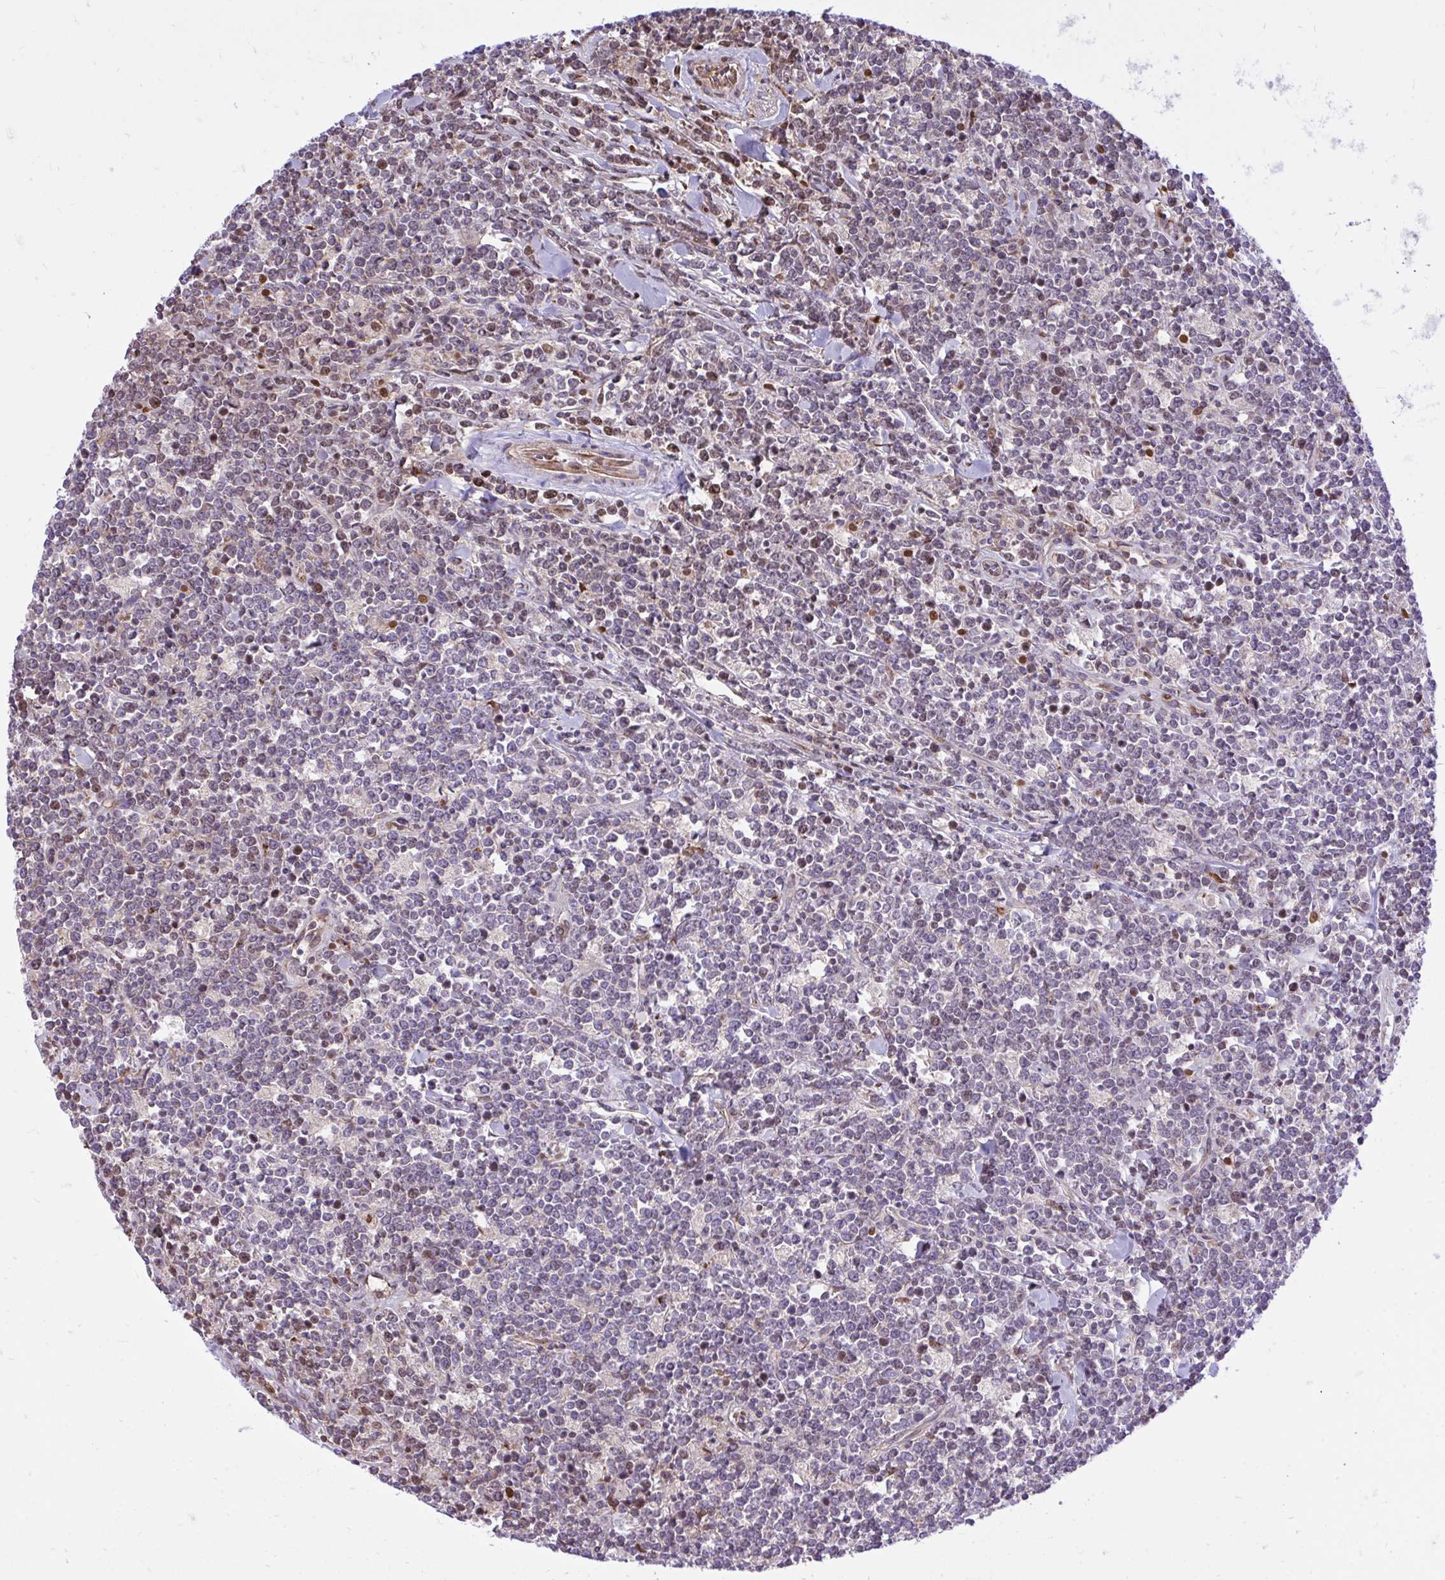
{"staining": {"intensity": "negative", "quantity": "none", "location": "none"}, "tissue": "lymphoma", "cell_type": "Tumor cells", "image_type": "cancer", "snomed": [{"axis": "morphology", "description": "Malignant lymphoma, non-Hodgkin's type, High grade"}, {"axis": "topography", "description": "Small intestine"}, {"axis": "topography", "description": "Colon"}], "caption": "The photomicrograph demonstrates no staining of tumor cells in malignant lymphoma, non-Hodgkin's type (high-grade). The staining was performed using DAB (3,3'-diaminobenzidine) to visualize the protein expression in brown, while the nuclei were stained in blue with hematoxylin (Magnification: 20x).", "gene": "ATP13A2", "patient": {"sex": "male", "age": 8}}